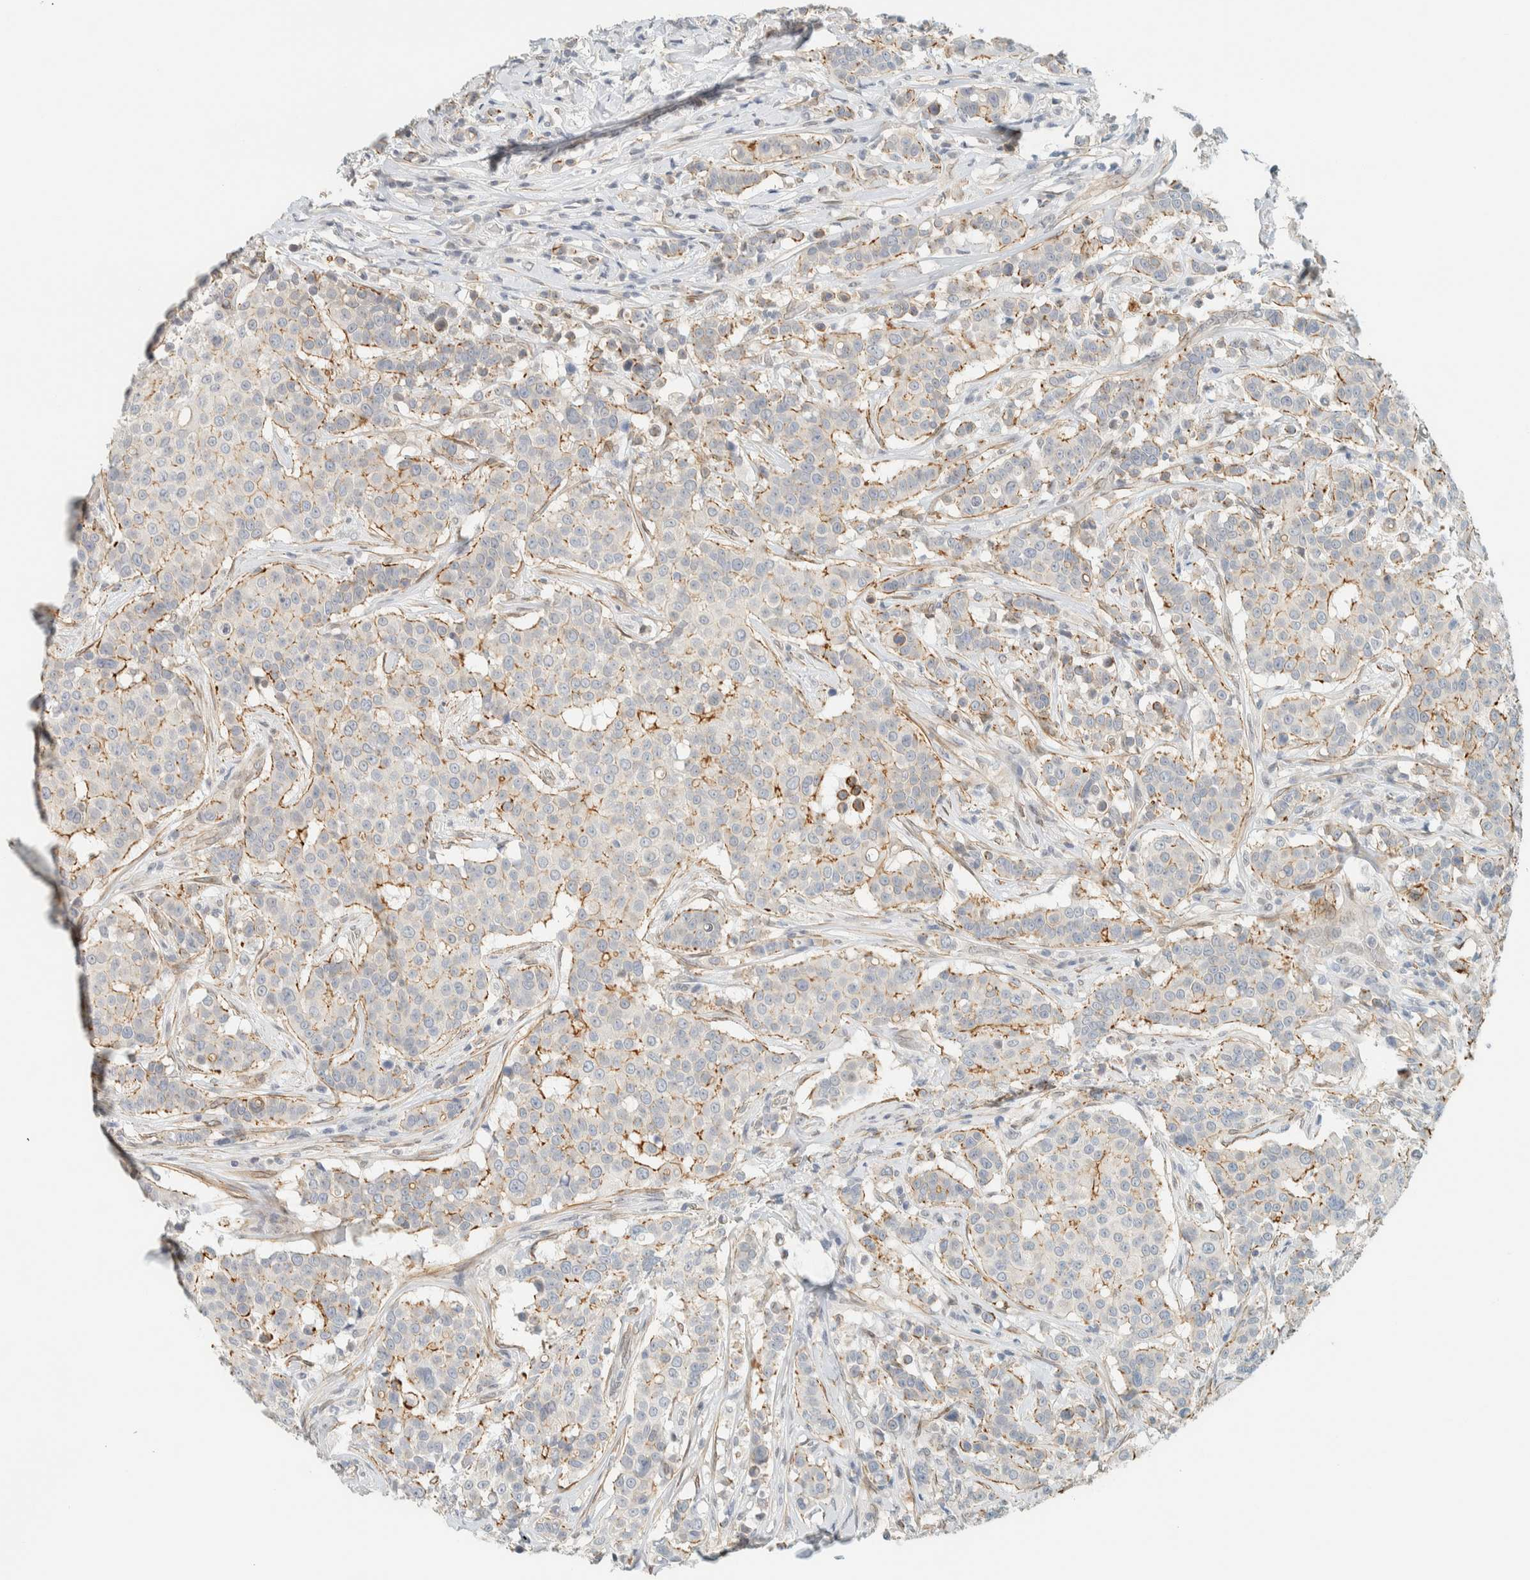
{"staining": {"intensity": "moderate", "quantity": "<25%", "location": "cytoplasmic/membranous"}, "tissue": "breast cancer", "cell_type": "Tumor cells", "image_type": "cancer", "snomed": [{"axis": "morphology", "description": "Duct carcinoma"}, {"axis": "topography", "description": "Breast"}], "caption": "Protein analysis of breast cancer tissue reveals moderate cytoplasmic/membranous positivity in about <25% of tumor cells.", "gene": "C1QTNF12", "patient": {"sex": "female", "age": 27}}